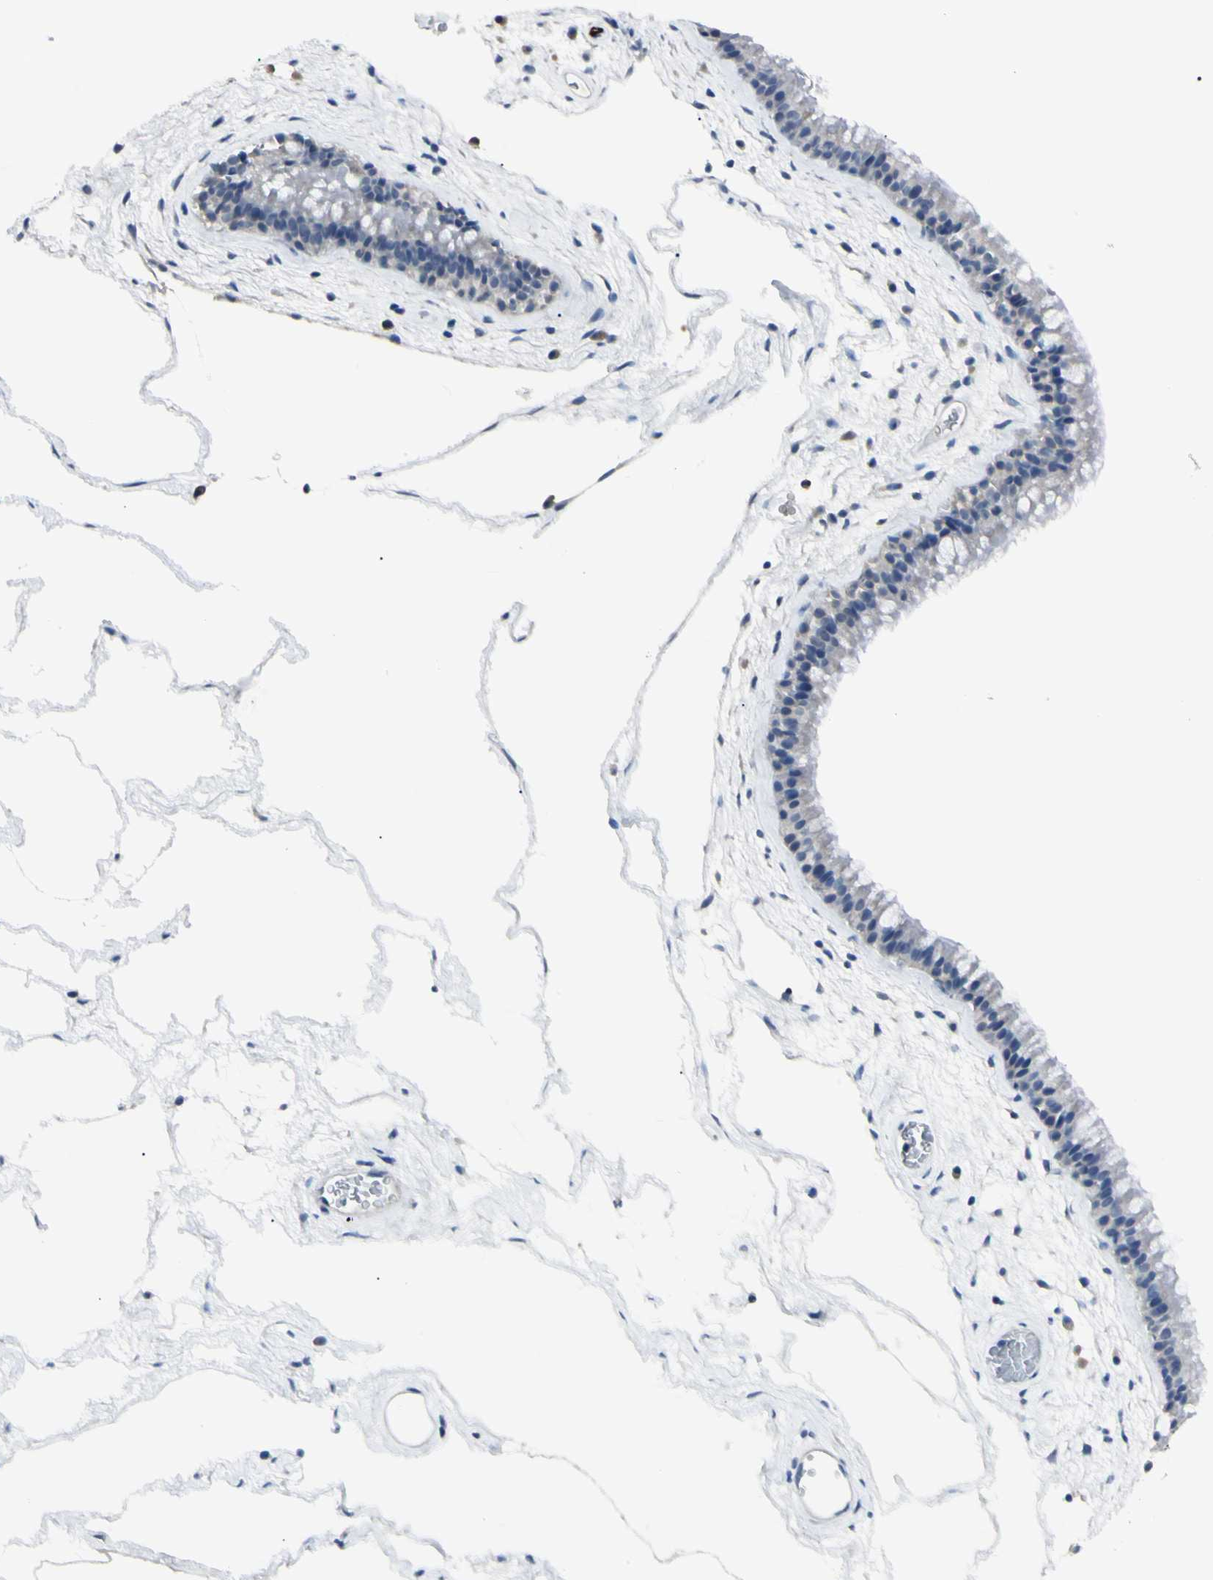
{"staining": {"intensity": "negative", "quantity": "none", "location": "none"}, "tissue": "nasopharynx", "cell_type": "Respiratory epithelial cells", "image_type": "normal", "snomed": [{"axis": "morphology", "description": "Normal tissue, NOS"}, {"axis": "morphology", "description": "Inflammation, NOS"}, {"axis": "topography", "description": "Nasopharynx"}], "caption": "Respiratory epithelial cells are negative for brown protein staining in benign nasopharynx. The staining is performed using DAB (3,3'-diaminobenzidine) brown chromogen with nuclei counter-stained in using hematoxylin.", "gene": "FOLH1", "patient": {"sex": "male", "age": 48}}